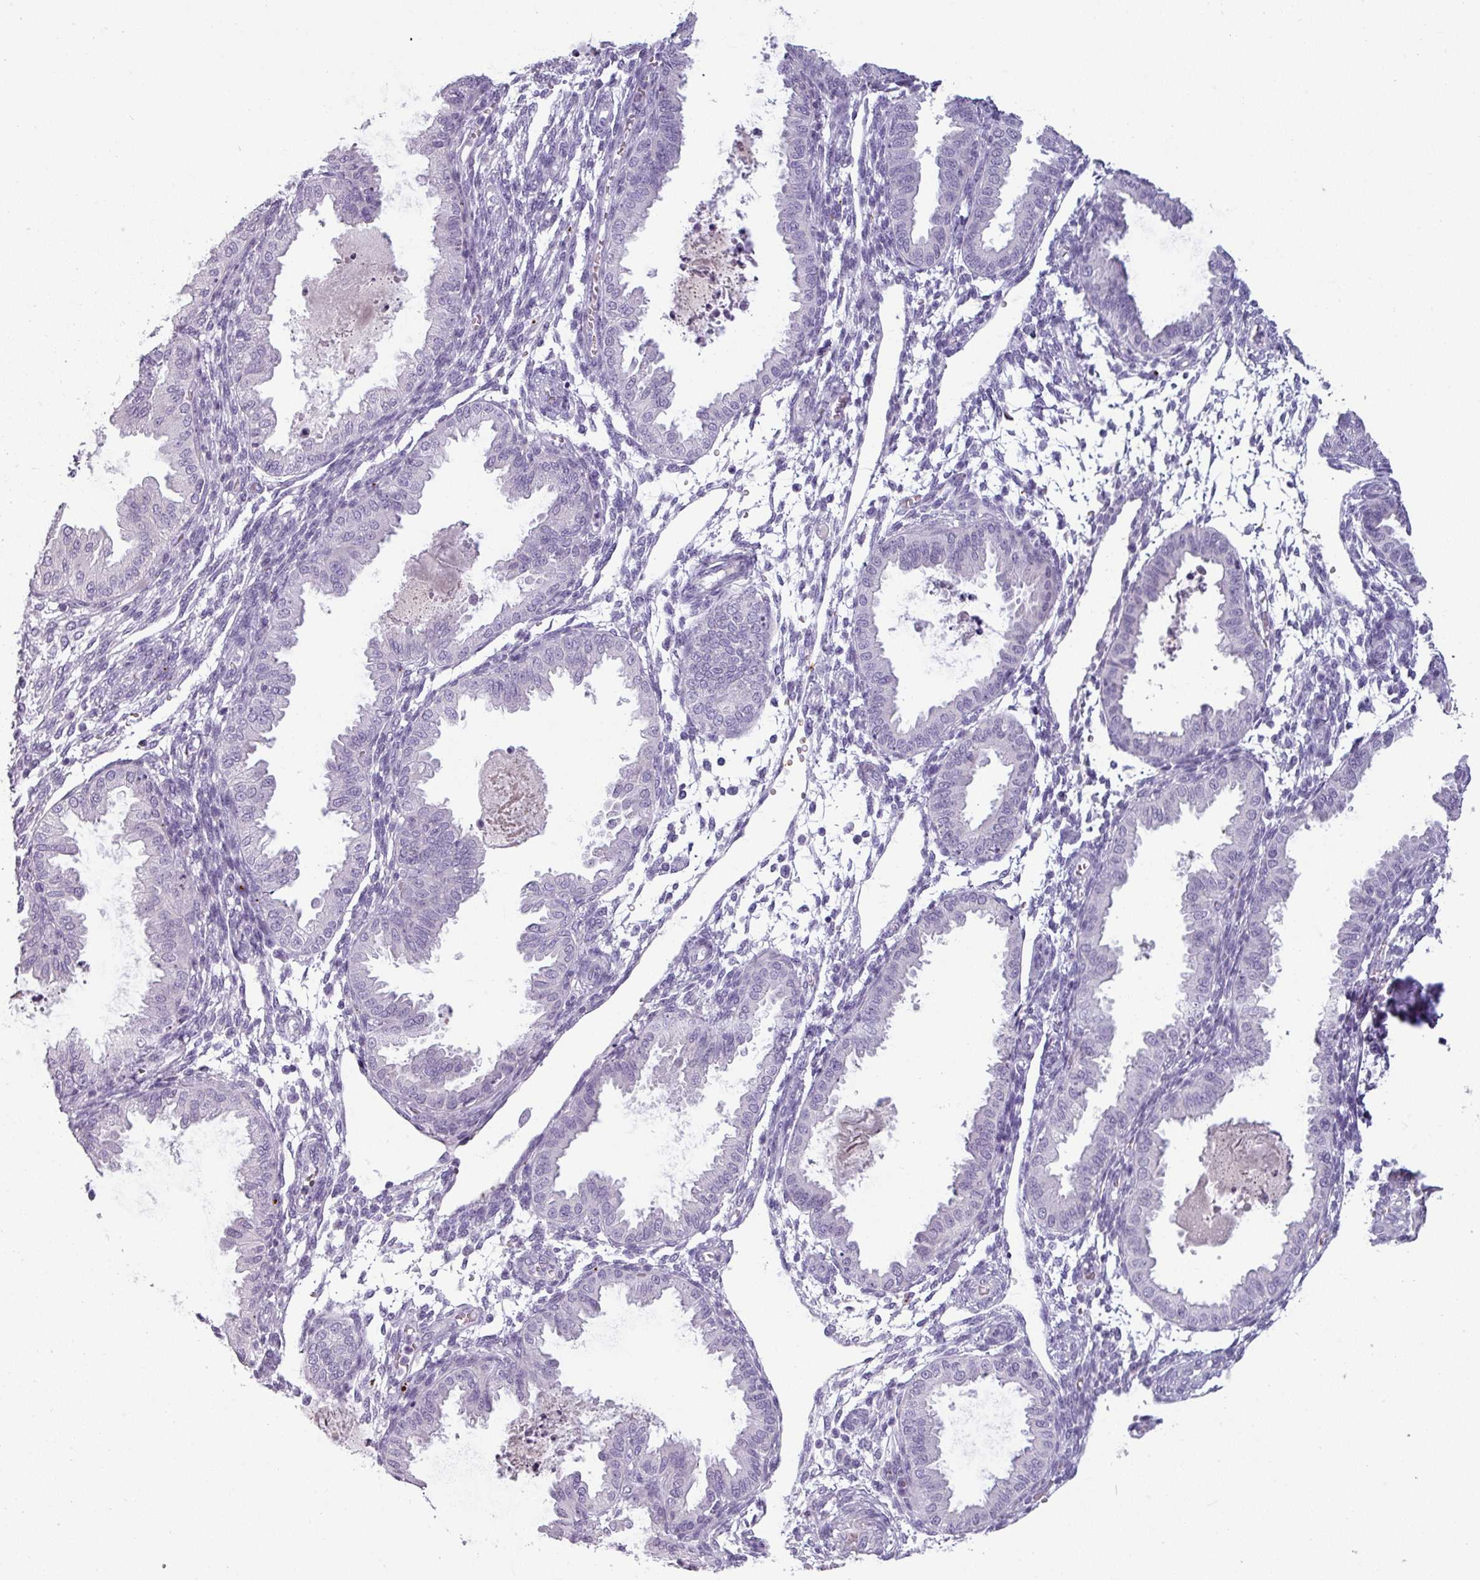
{"staining": {"intensity": "negative", "quantity": "none", "location": "none"}, "tissue": "endometrium", "cell_type": "Cells in endometrial stroma", "image_type": "normal", "snomed": [{"axis": "morphology", "description": "Normal tissue, NOS"}, {"axis": "topography", "description": "Endometrium"}], "caption": "There is no significant staining in cells in endometrial stroma of endometrium. (Stains: DAB (3,3'-diaminobenzidine) IHC with hematoxylin counter stain, Microscopy: brightfield microscopy at high magnification).", "gene": "SLC26A9", "patient": {"sex": "female", "age": 33}}